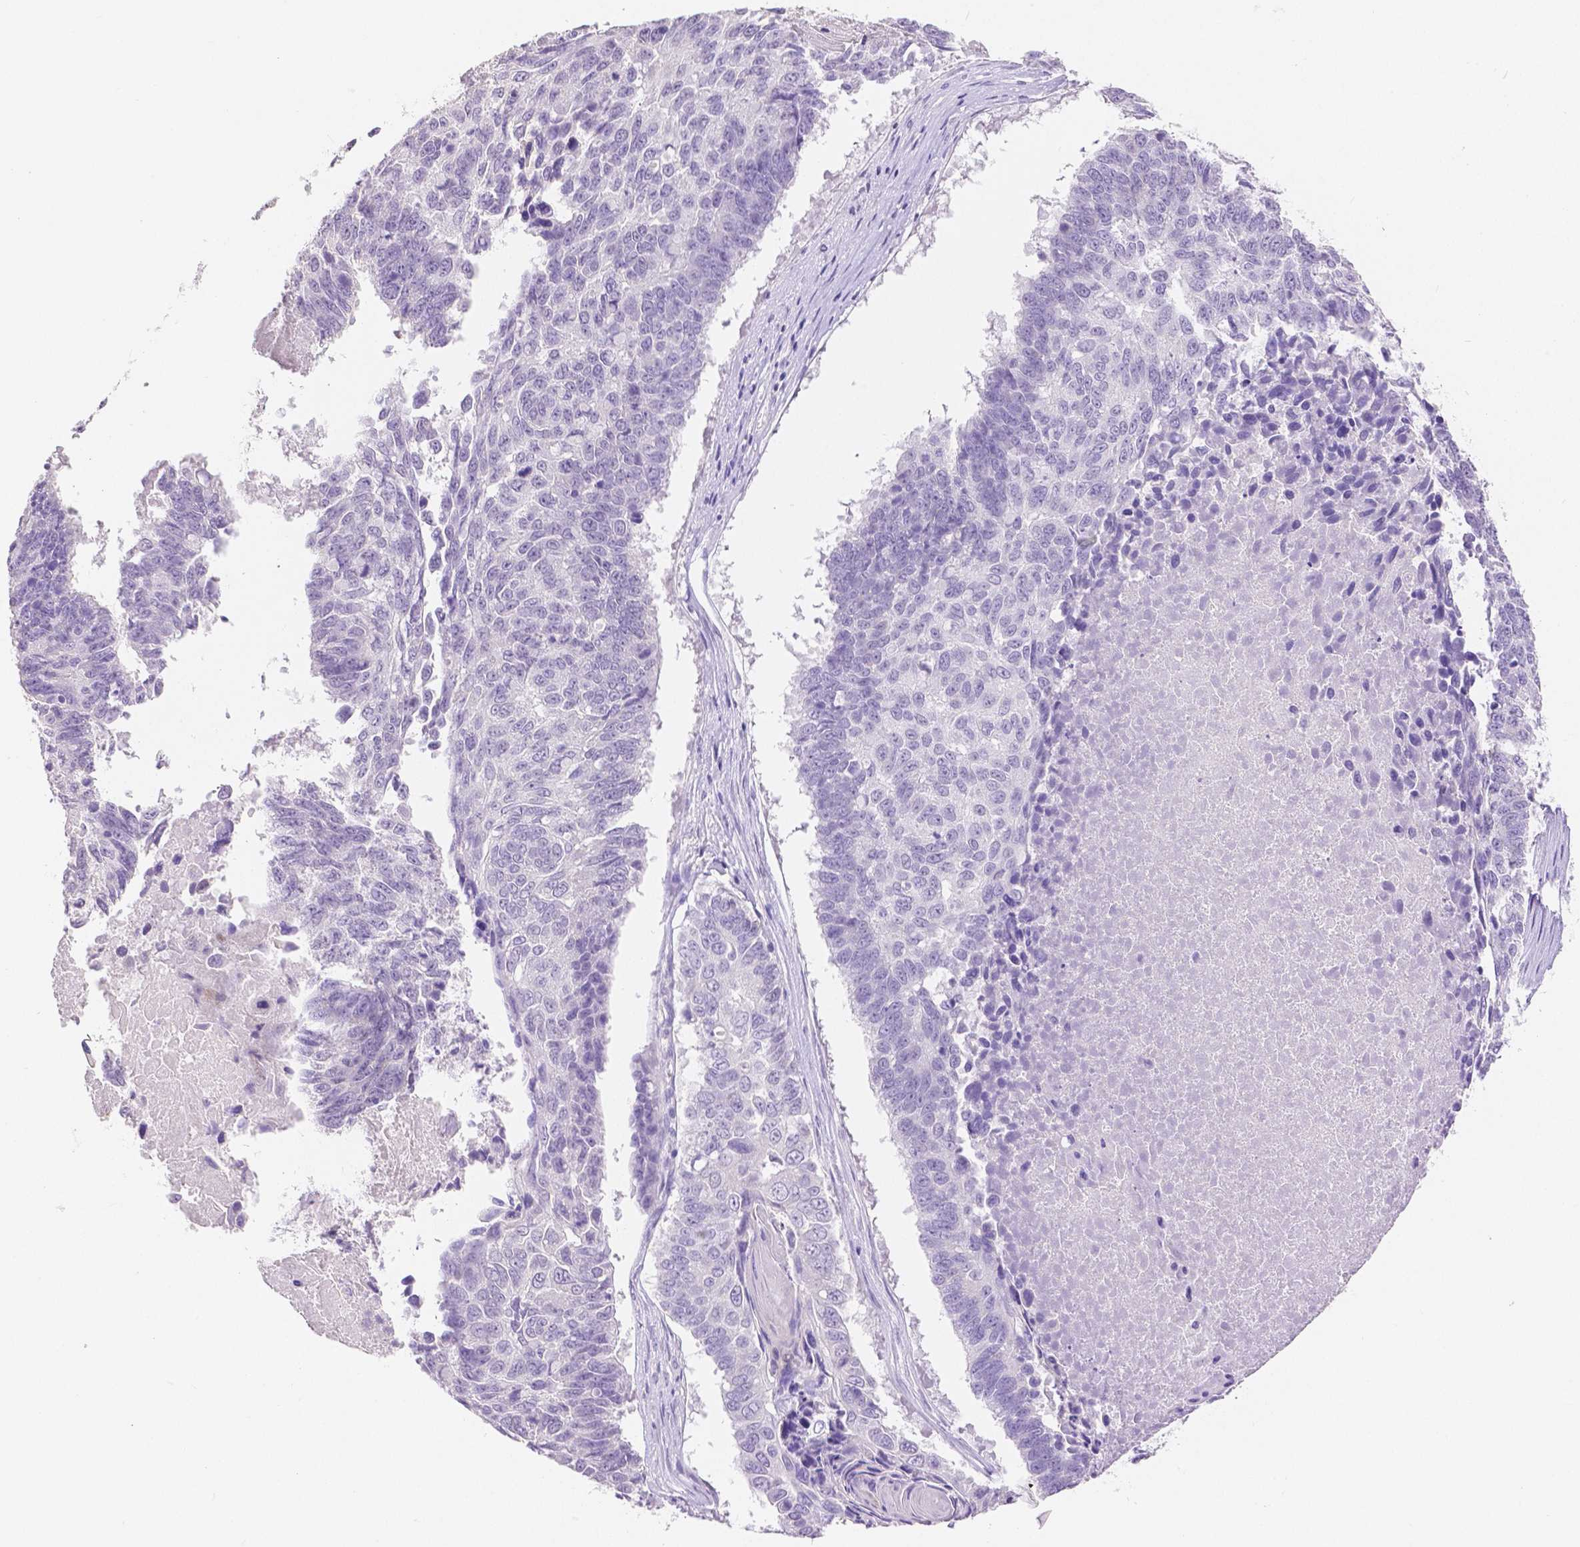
{"staining": {"intensity": "negative", "quantity": "none", "location": "none"}, "tissue": "lung cancer", "cell_type": "Tumor cells", "image_type": "cancer", "snomed": [{"axis": "morphology", "description": "Squamous cell carcinoma, NOS"}, {"axis": "topography", "description": "Lung"}], "caption": "Tumor cells are negative for brown protein staining in lung squamous cell carcinoma.", "gene": "HNF1B", "patient": {"sex": "male", "age": 73}}